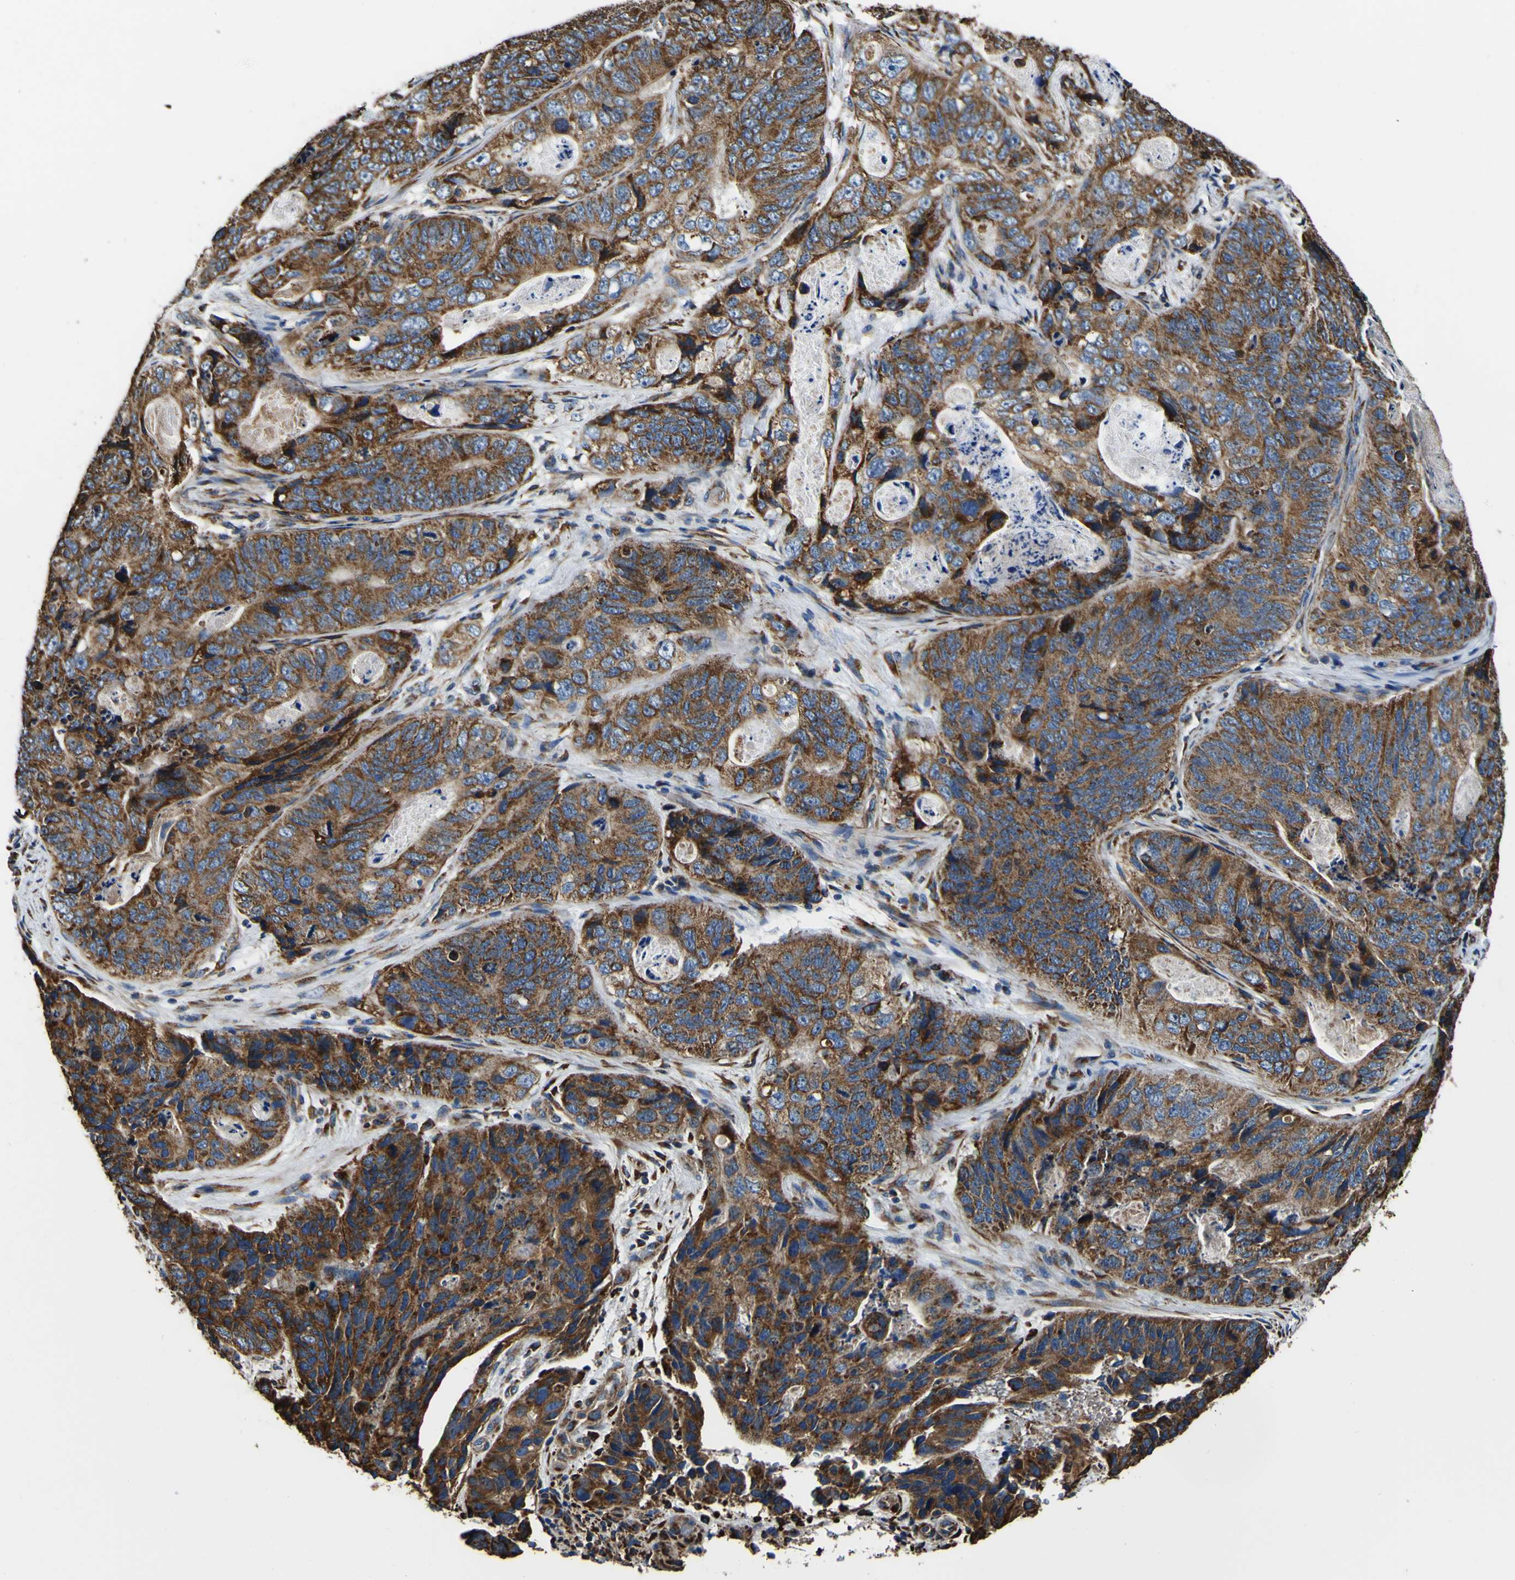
{"staining": {"intensity": "strong", "quantity": ">75%", "location": "cytoplasmic/membranous"}, "tissue": "stomach cancer", "cell_type": "Tumor cells", "image_type": "cancer", "snomed": [{"axis": "morphology", "description": "Adenocarcinoma, NOS"}, {"axis": "topography", "description": "Stomach"}], "caption": "Stomach cancer (adenocarcinoma) tissue exhibits strong cytoplasmic/membranous staining in about >75% of tumor cells", "gene": "INPP5A", "patient": {"sex": "female", "age": 89}}